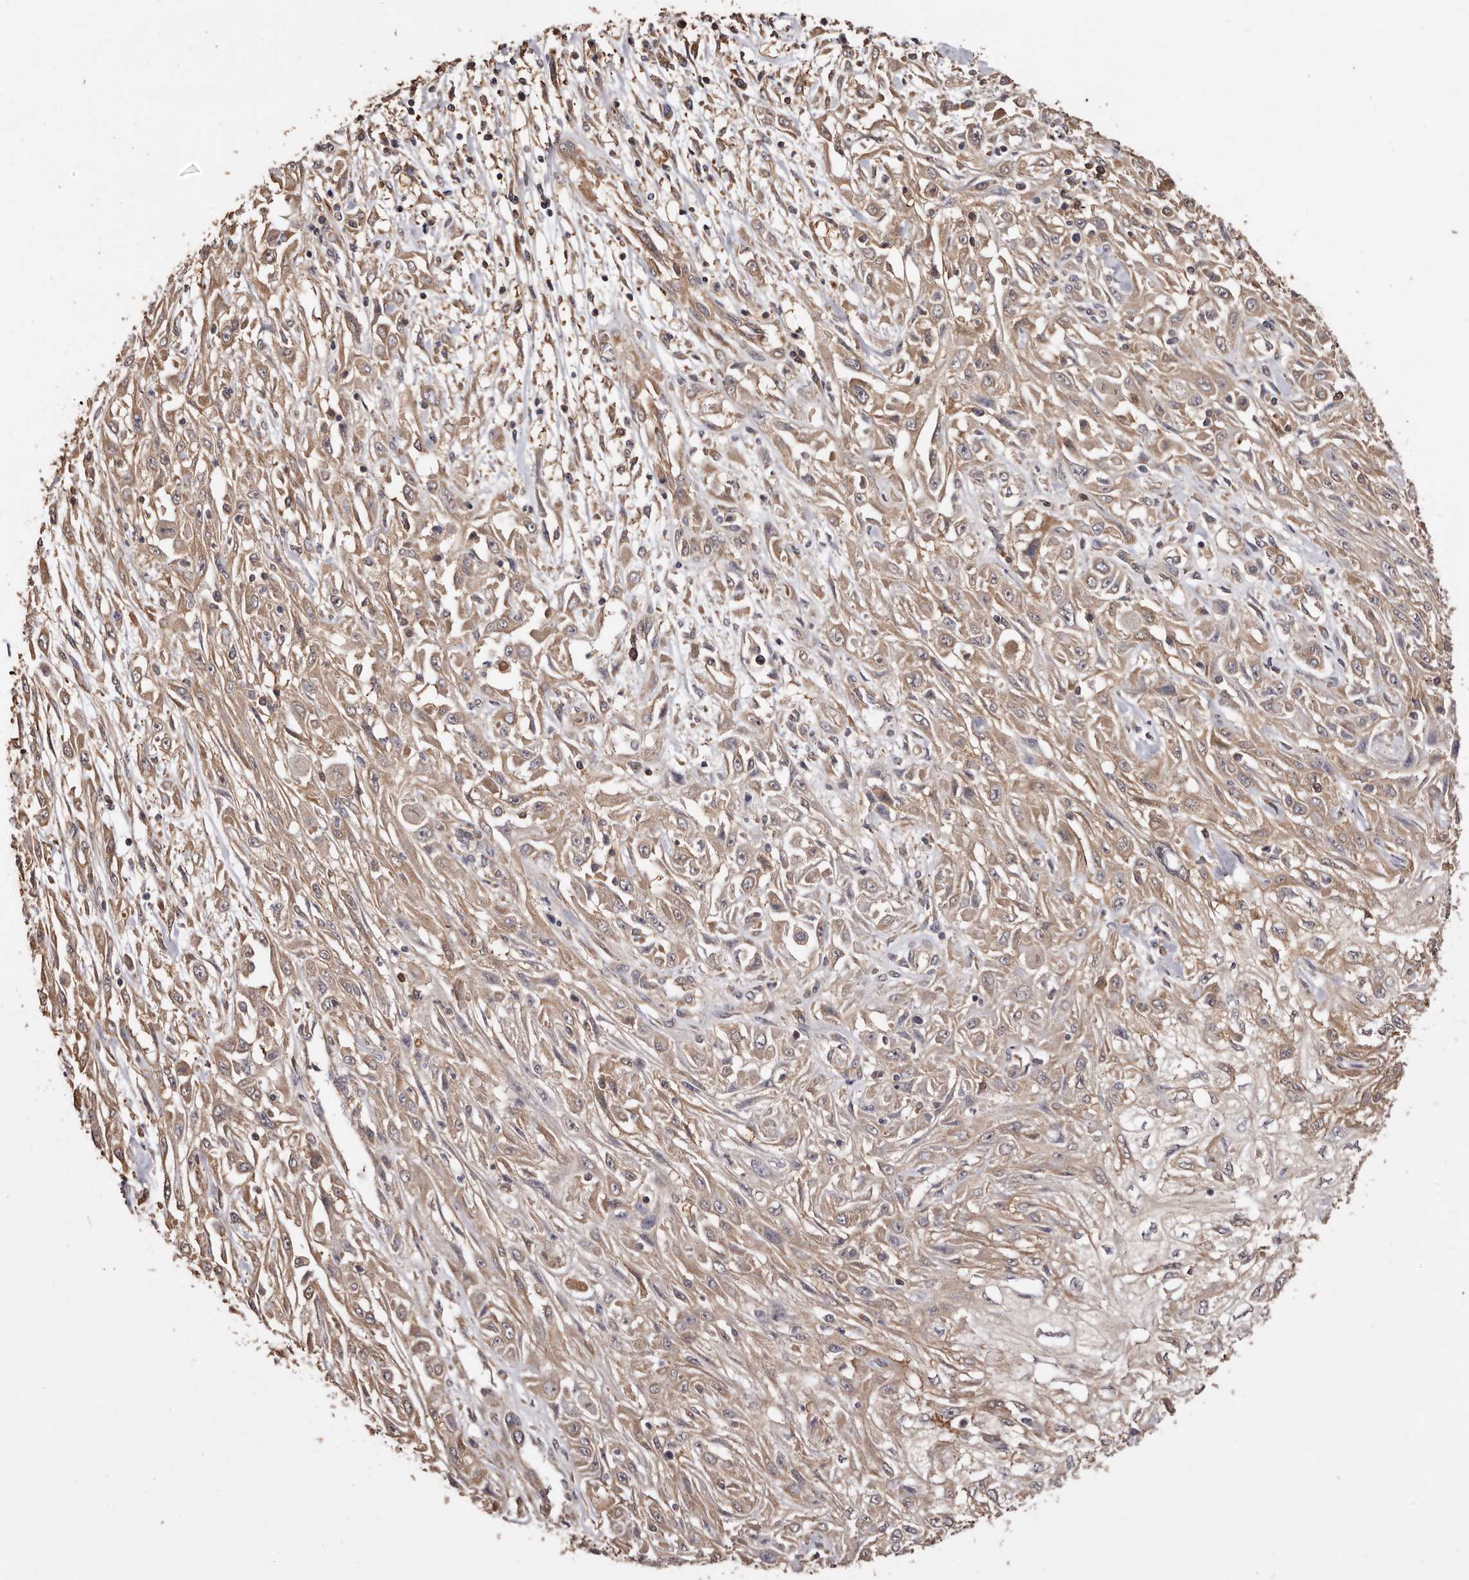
{"staining": {"intensity": "weak", "quantity": ">75%", "location": "cytoplasmic/membranous"}, "tissue": "skin cancer", "cell_type": "Tumor cells", "image_type": "cancer", "snomed": [{"axis": "morphology", "description": "Squamous cell carcinoma, NOS"}, {"axis": "morphology", "description": "Squamous cell carcinoma, metastatic, NOS"}, {"axis": "topography", "description": "Skin"}, {"axis": "topography", "description": "Lymph node"}], "caption": "Tumor cells display weak cytoplasmic/membranous expression in about >75% of cells in skin cancer (metastatic squamous cell carcinoma).", "gene": "COQ8B", "patient": {"sex": "male", "age": 75}}